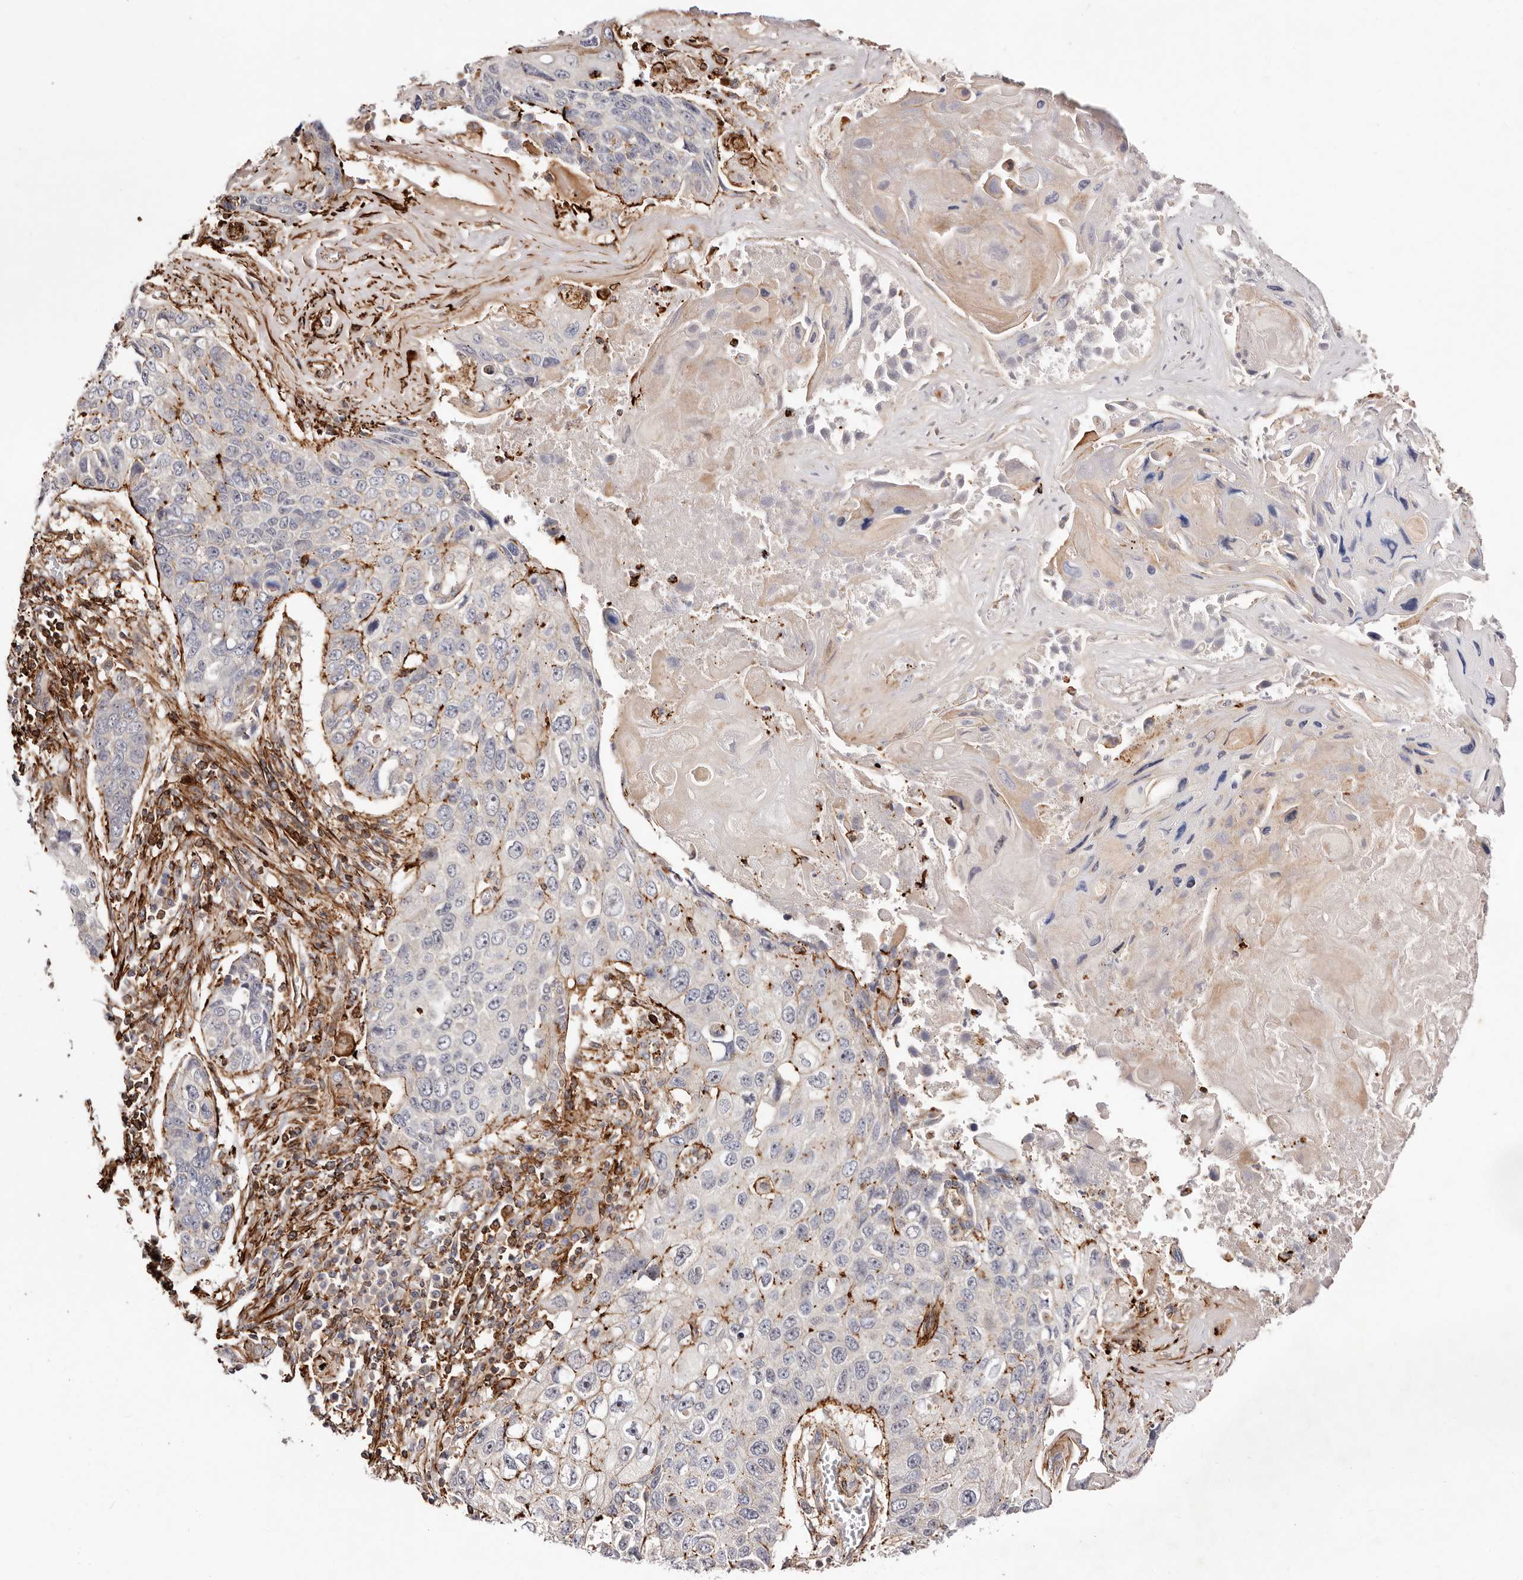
{"staining": {"intensity": "moderate", "quantity": "<25%", "location": "cytoplasmic/membranous"}, "tissue": "lung cancer", "cell_type": "Tumor cells", "image_type": "cancer", "snomed": [{"axis": "morphology", "description": "Squamous cell carcinoma, NOS"}, {"axis": "topography", "description": "Lung"}], "caption": "The immunohistochemical stain labels moderate cytoplasmic/membranous positivity in tumor cells of lung cancer tissue.", "gene": "PTPN22", "patient": {"sex": "male", "age": 61}}